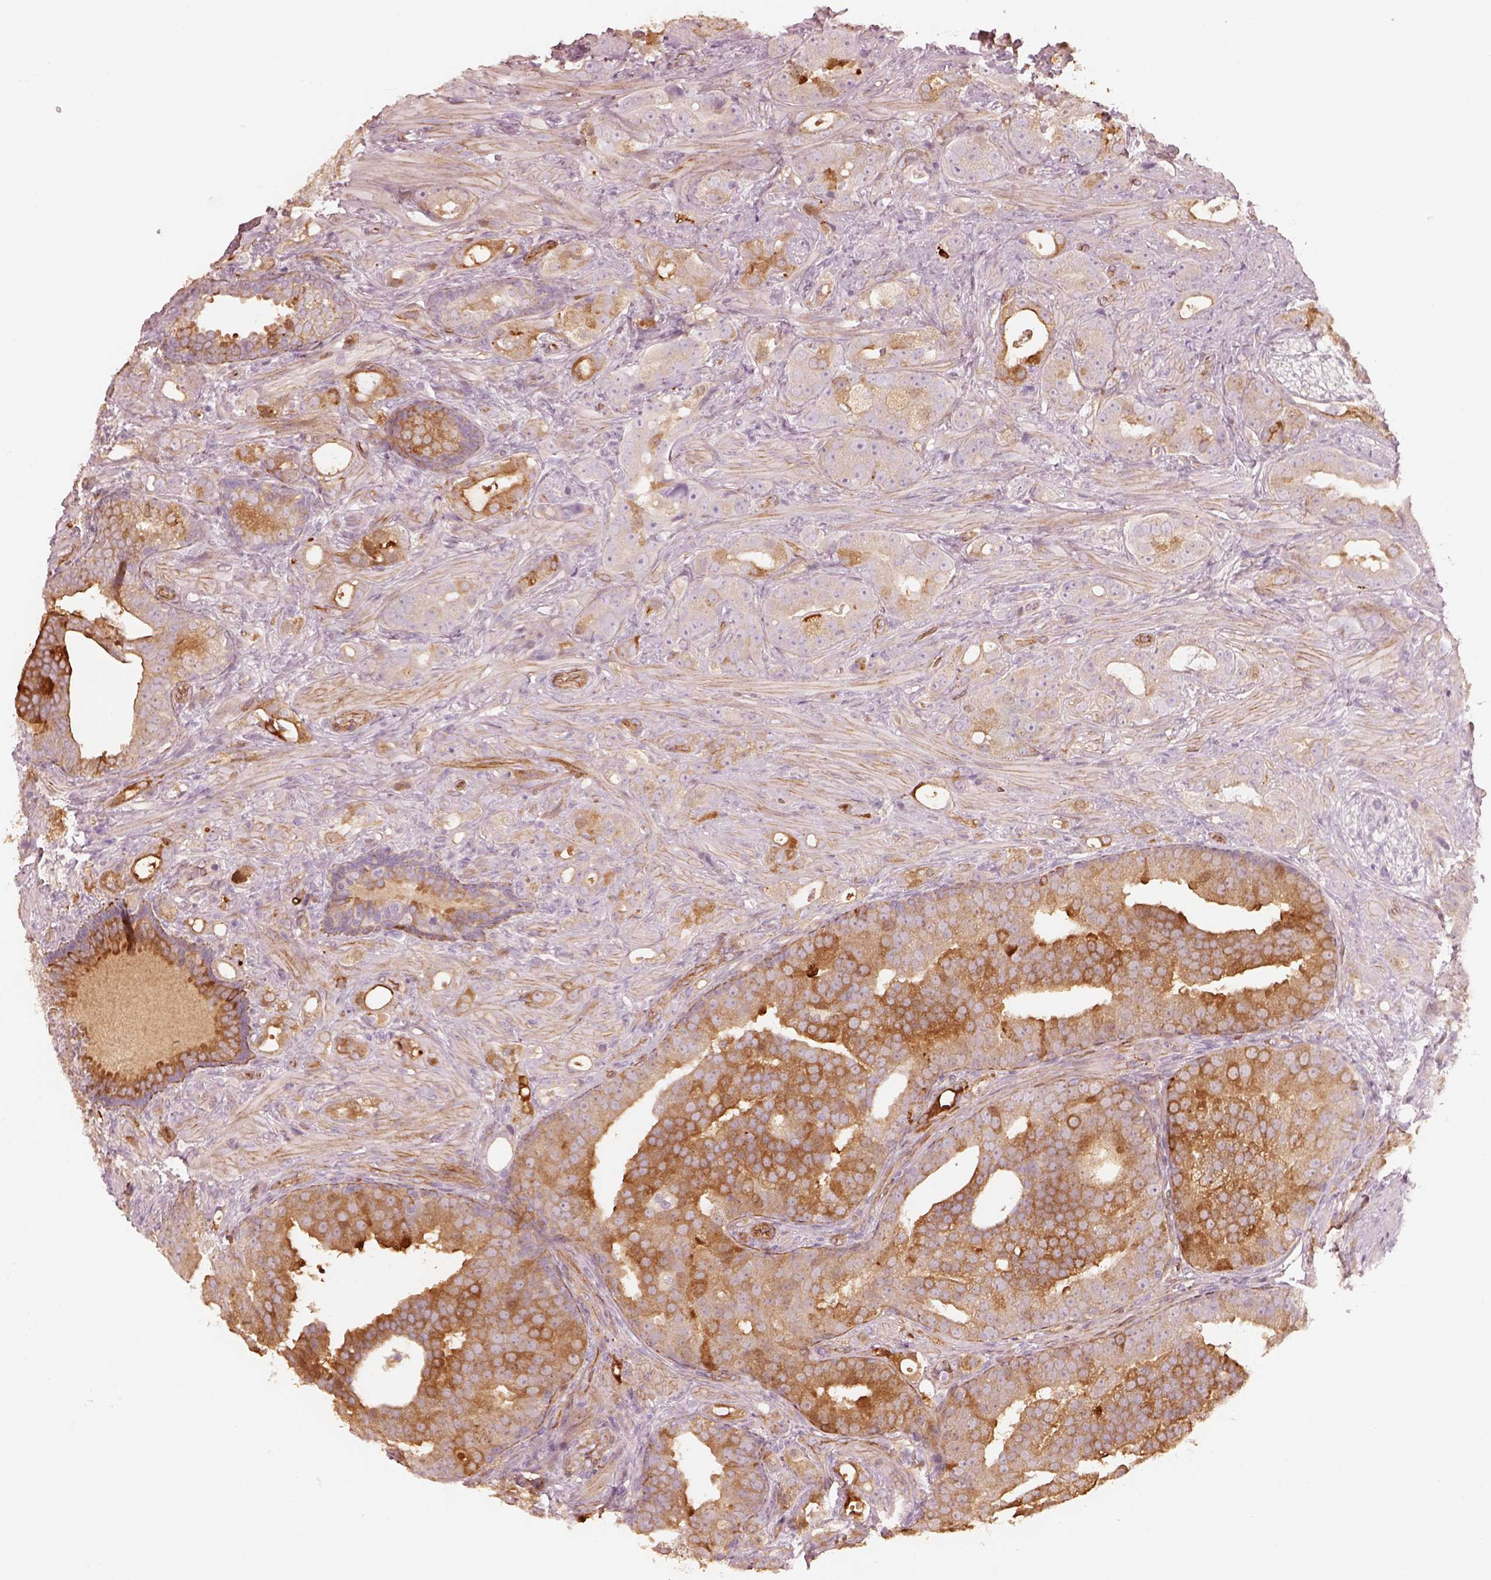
{"staining": {"intensity": "weak", "quantity": "25%-75%", "location": "cytoplasmic/membranous"}, "tissue": "prostate cancer", "cell_type": "Tumor cells", "image_type": "cancer", "snomed": [{"axis": "morphology", "description": "Adenocarcinoma, NOS"}, {"axis": "topography", "description": "Prostate"}], "caption": "Immunohistochemical staining of prostate adenocarcinoma shows low levels of weak cytoplasmic/membranous expression in approximately 25%-75% of tumor cells.", "gene": "CRYM", "patient": {"sex": "male", "age": 57}}